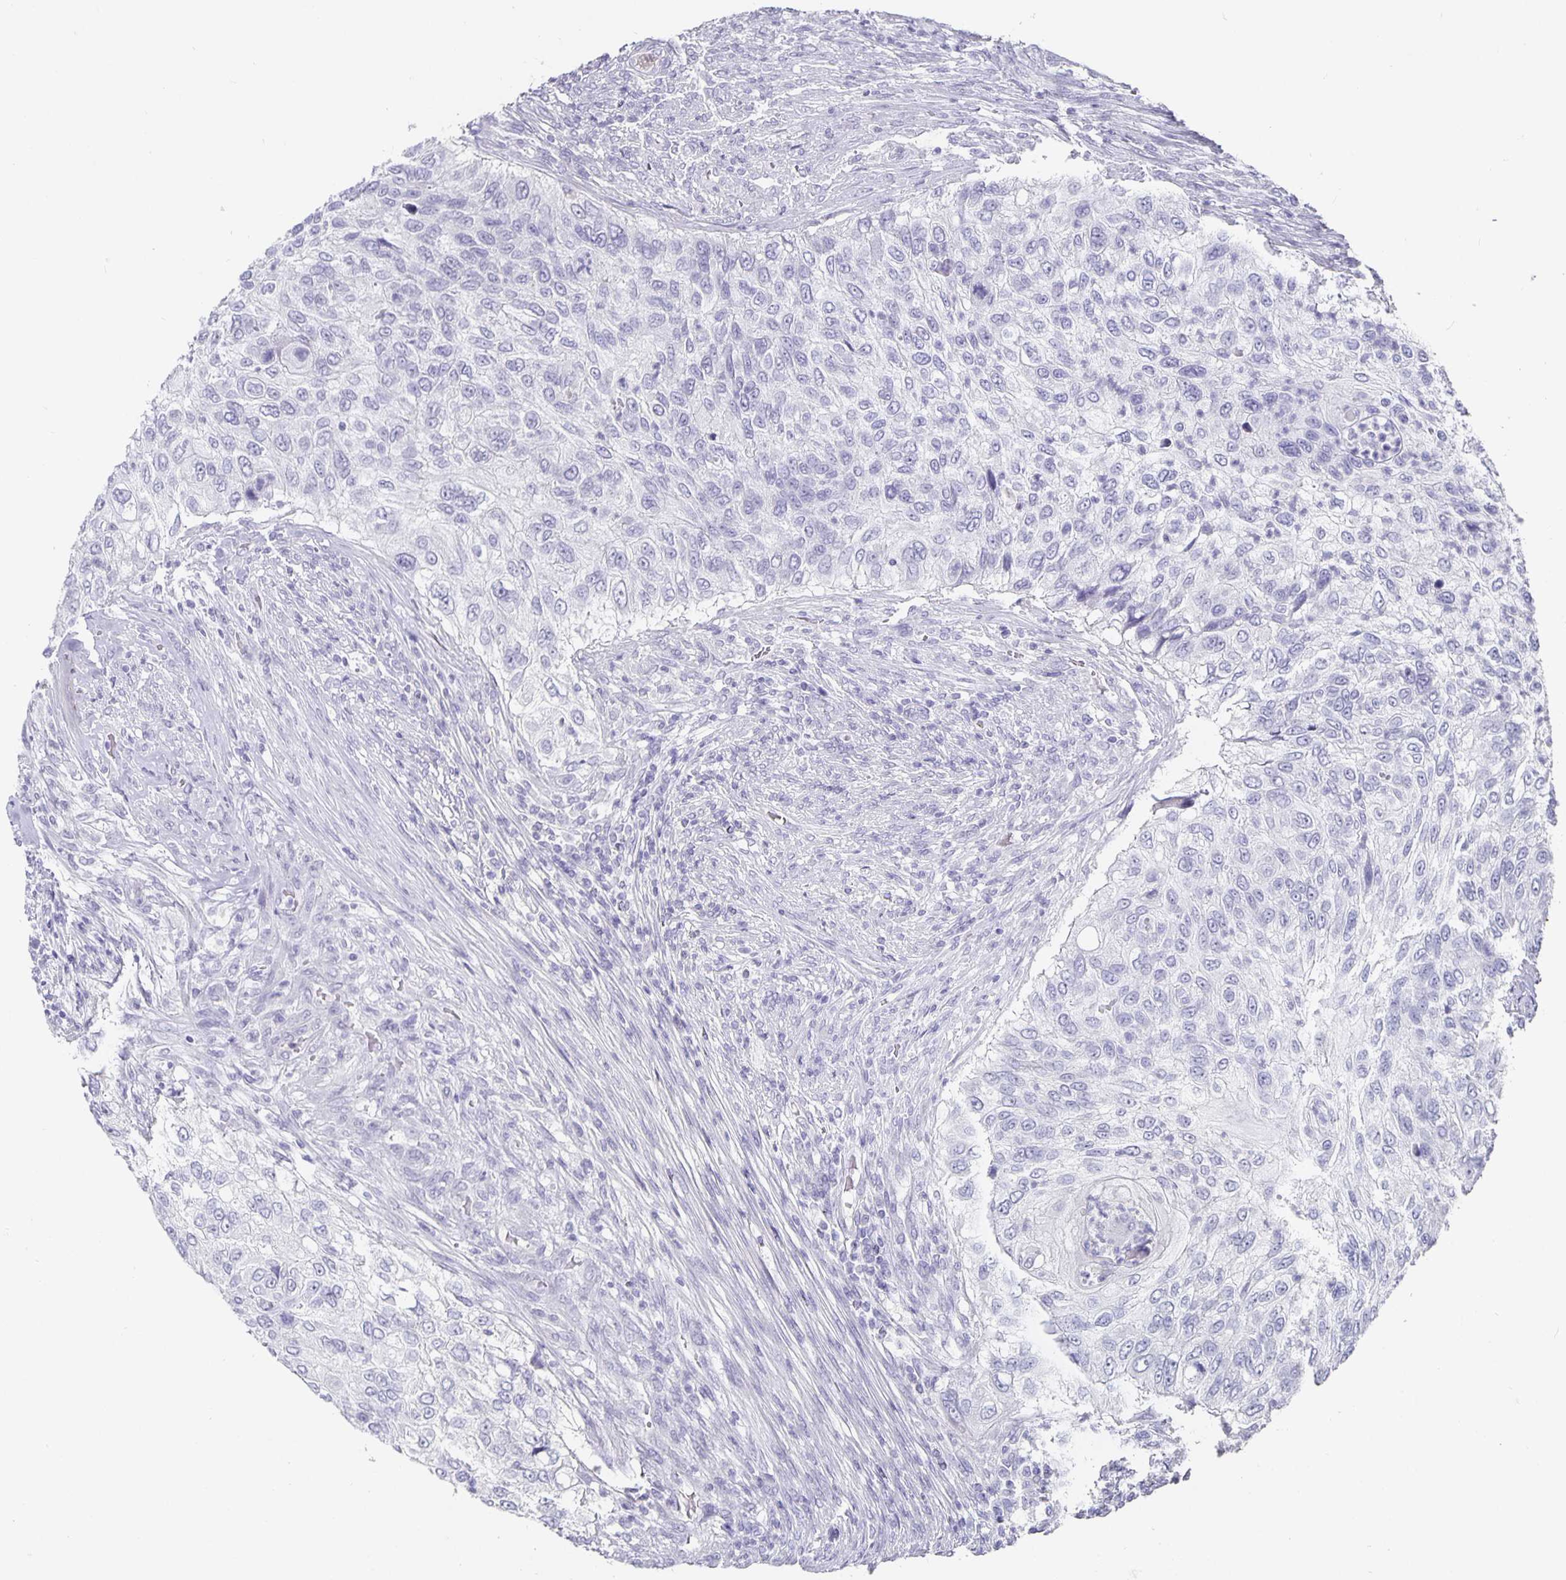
{"staining": {"intensity": "negative", "quantity": "none", "location": "none"}, "tissue": "urothelial cancer", "cell_type": "Tumor cells", "image_type": "cancer", "snomed": [{"axis": "morphology", "description": "Urothelial carcinoma, High grade"}, {"axis": "topography", "description": "Urinary bladder"}], "caption": "Immunohistochemical staining of human high-grade urothelial carcinoma shows no significant staining in tumor cells.", "gene": "CHGA", "patient": {"sex": "female", "age": 60}}